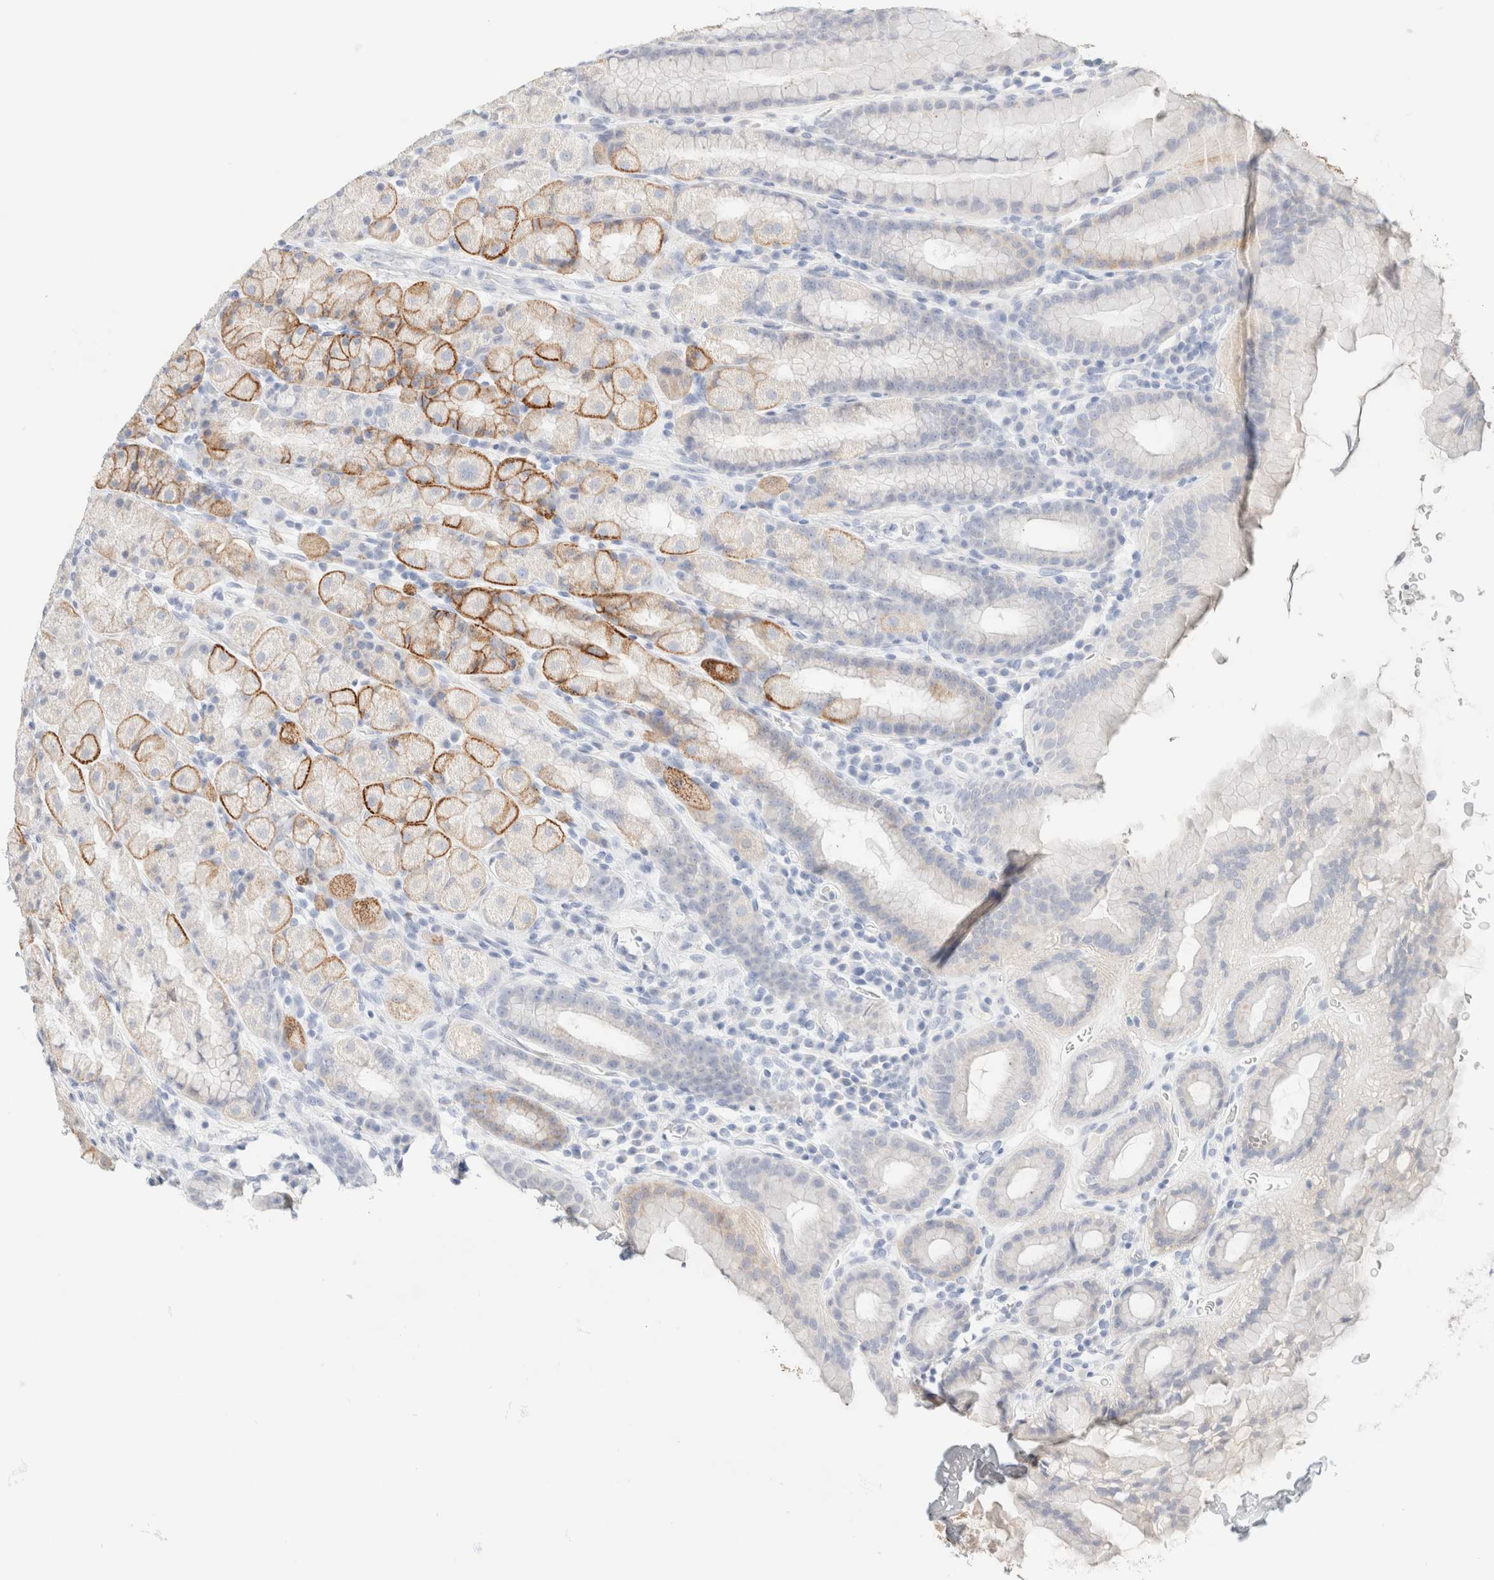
{"staining": {"intensity": "strong", "quantity": "<25%", "location": "cytoplasmic/membranous"}, "tissue": "stomach", "cell_type": "Glandular cells", "image_type": "normal", "snomed": [{"axis": "morphology", "description": "Normal tissue, NOS"}, {"axis": "topography", "description": "Stomach, upper"}], "caption": "Protein staining exhibits strong cytoplasmic/membranous positivity in about <25% of glandular cells in unremarkable stomach. Ihc stains the protein of interest in brown and the nuclei are stained blue.", "gene": "CA12", "patient": {"sex": "male", "age": 68}}